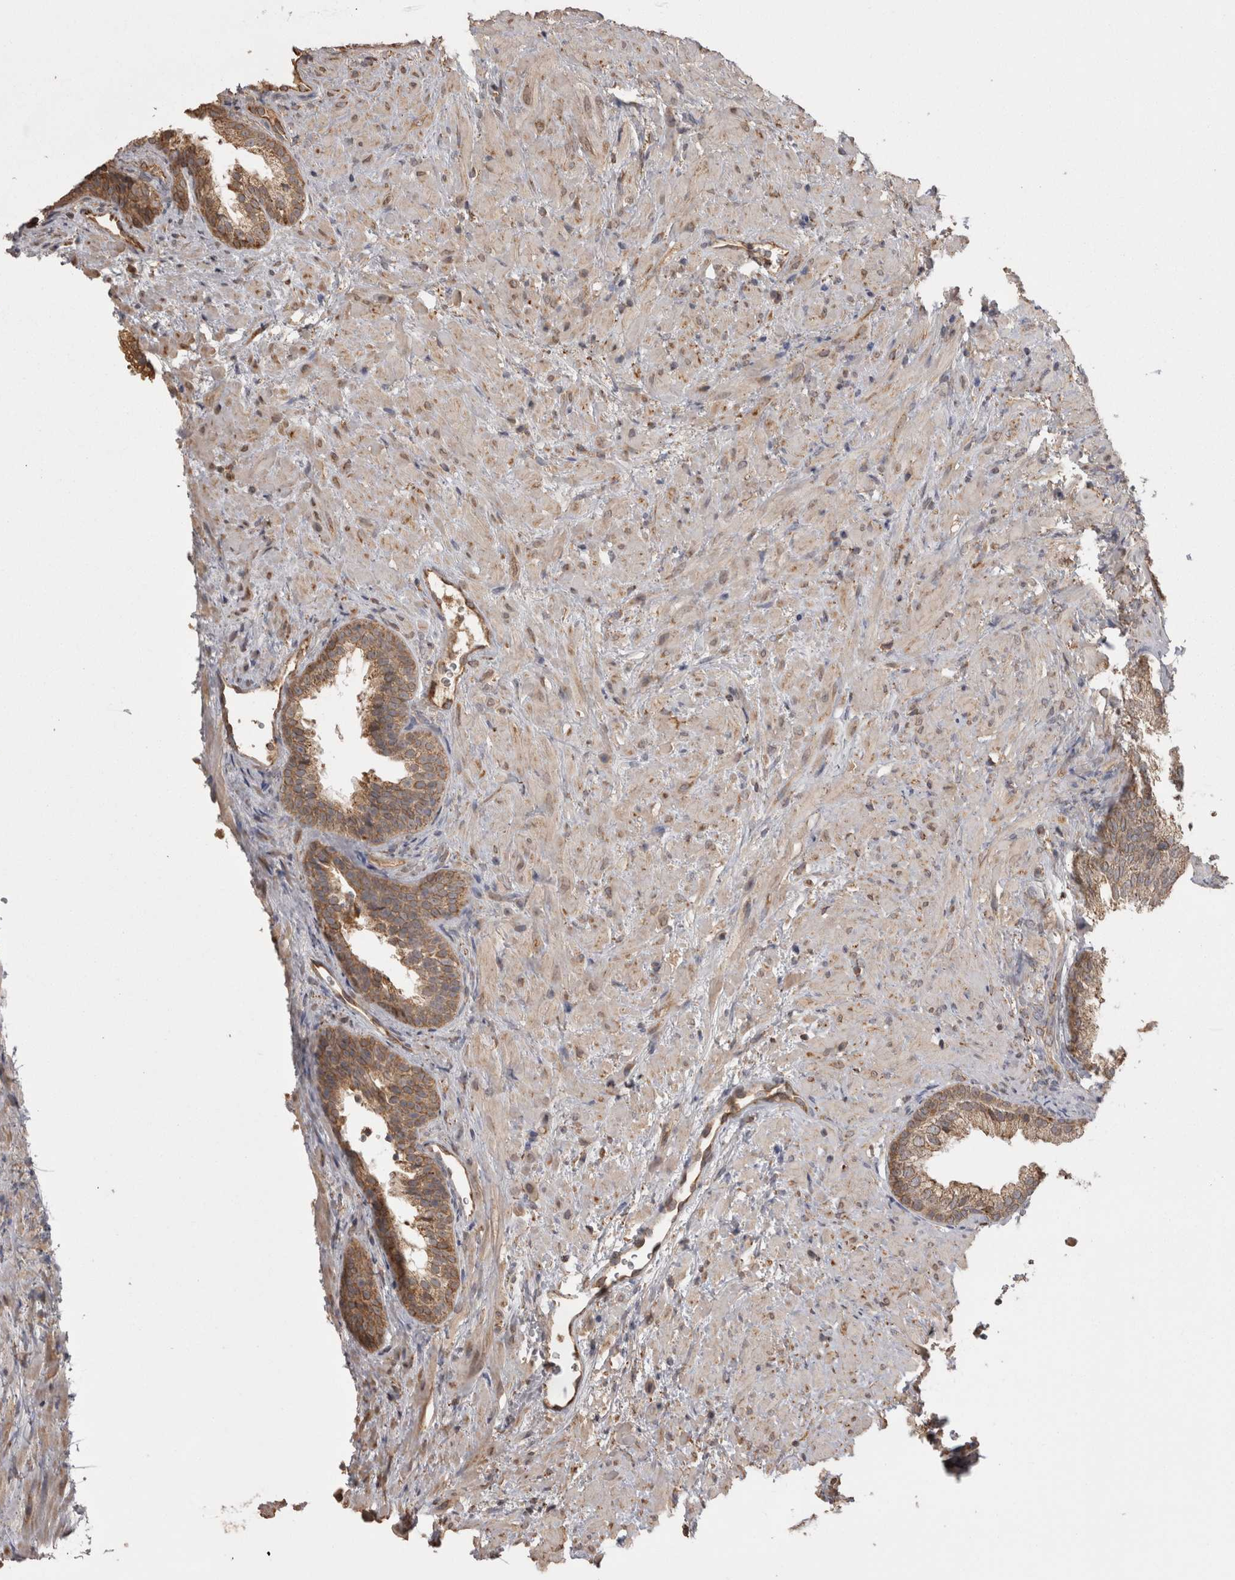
{"staining": {"intensity": "moderate", "quantity": ">75%", "location": "cytoplasmic/membranous"}, "tissue": "prostate", "cell_type": "Glandular cells", "image_type": "normal", "snomed": [{"axis": "morphology", "description": "Normal tissue, NOS"}, {"axis": "topography", "description": "Prostate"}], "caption": "DAB (3,3'-diaminobenzidine) immunohistochemical staining of unremarkable prostate demonstrates moderate cytoplasmic/membranous protein expression in approximately >75% of glandular cells. (brown staining indicates protein expression, while blue staining denotes nuclei).", "gene": "PON2", "patient": {"sex": "male", "age": 76}}